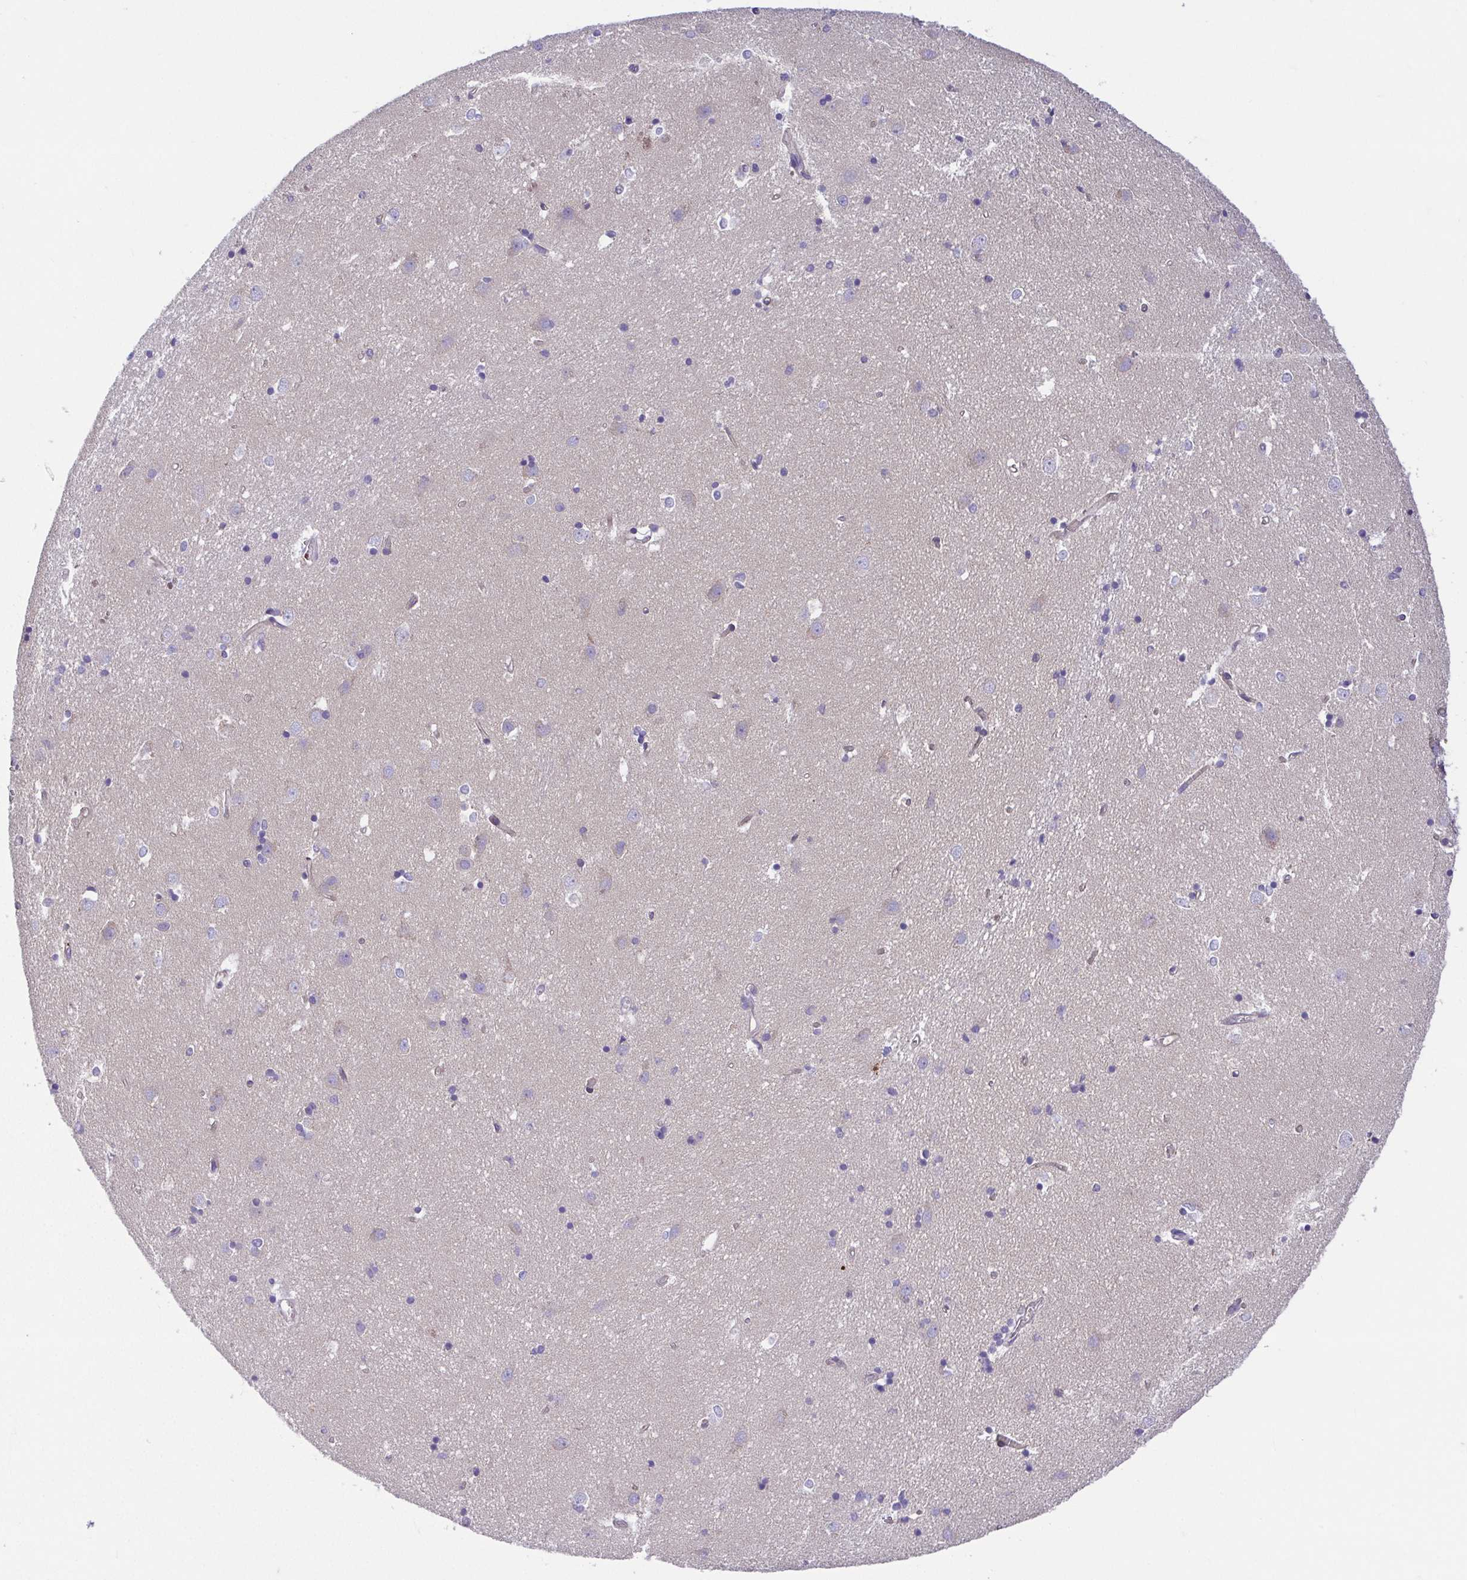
{"staining": {"intensity": "negative", "quantity": "none", "location": "none"}, "tissue": "caudate", "cell_type": "Glial cells", "image_type": "normal", "snomed": [{"axis": "morphology", "description": "Normal tissue, NOS"}, {"axis": "topography", "description": "Lateral ventricle wall"}], "caption": "A micrograph of caudate stained for a protein reveals no brown staining in glial cells.", "gene": "PRR14L", "patient": {"sex": "male", "age": 54}}